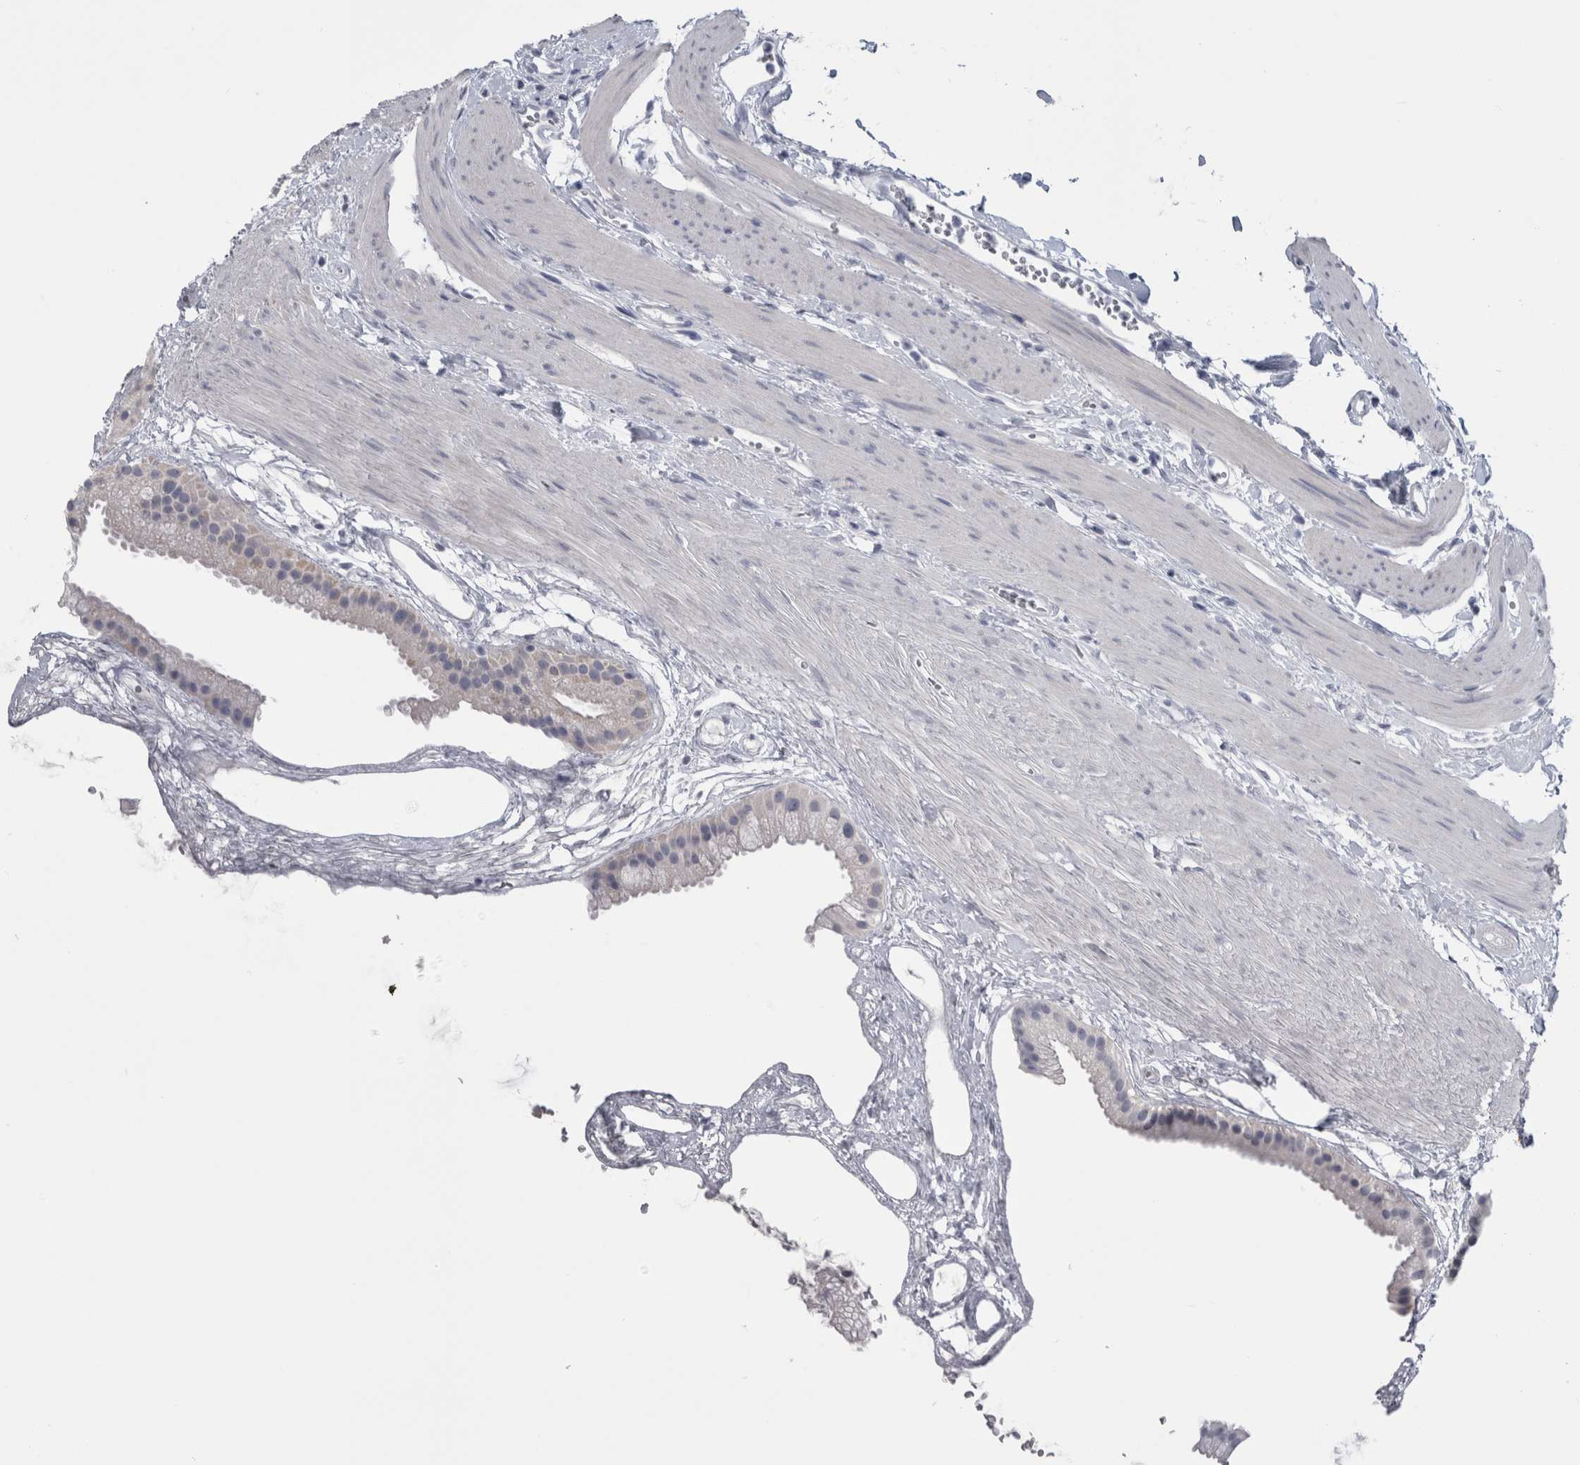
{"staining": {"intensity": "negative", "quantity": "none", "location": "none"}, "tissue": "gallbladder", "cell_type": "Glandular cells", "image_type": "normal", "snomed": [{"axis": "morphology", "description": "Normal tissue, NOS"}, {"axis": "topography", "description": "Gallbladder"}], "caption": "Micrograph shows no significant protein expression in glandular cells of benign gallbladder.", "gene": "MSMB", "patient": {"sex": "female", "age": 64}}